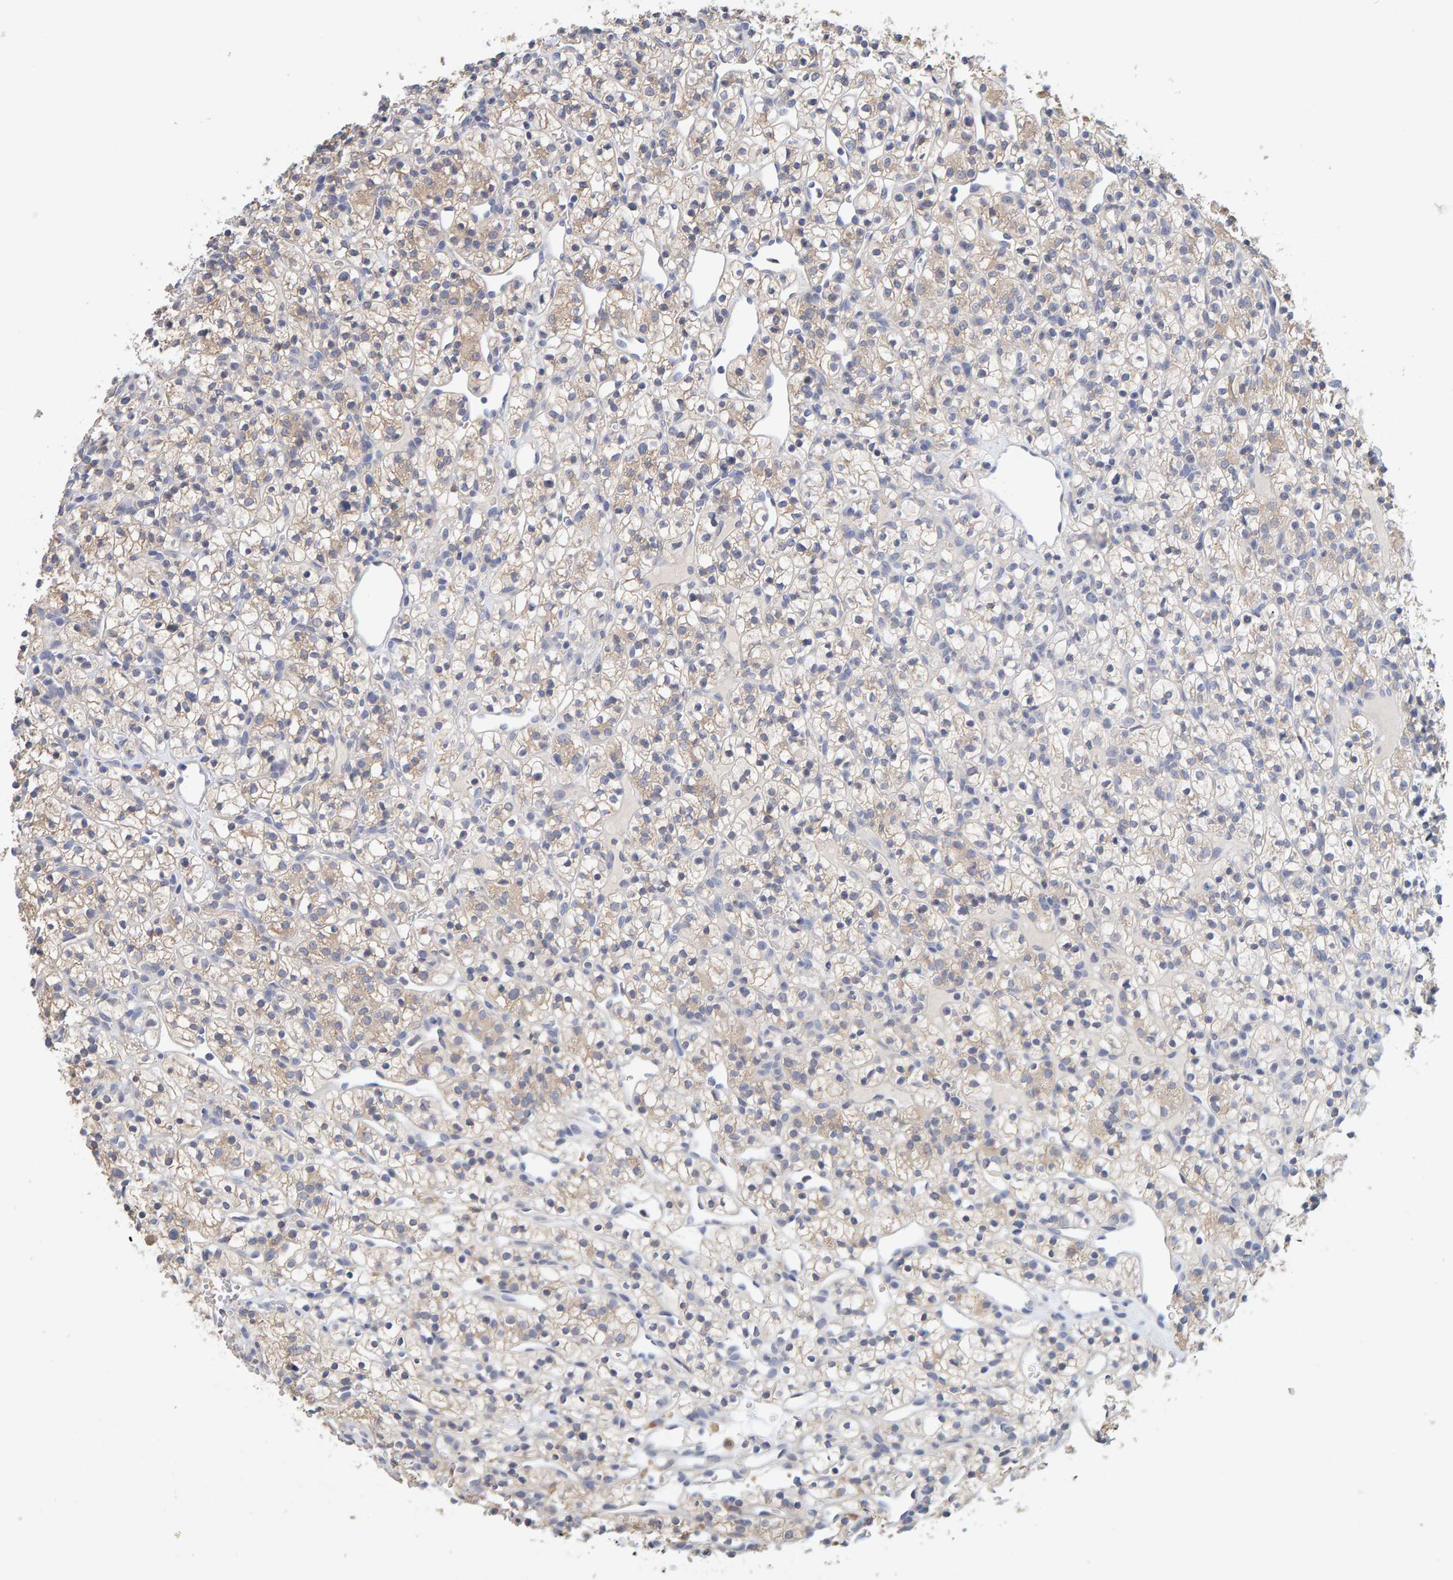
{"staining": {"intensity": "weak", "quantity": "25%-75%", "location": "cytoplasmic/membranous"}, "tissue": "renal cancer", "cell_type": "Tumor cells", "image_type": "cancer", "snomed": [{"axis": "morphology", "description": "Adenocarcinoma, NOS"}, {"axis": "topography", "description": "Kidney"}], "caption": "Renal adenocarcinoma stained for a protein displays weak cytoplasmic/membranous positivity in tumor cells. (DAB IHC with brightfield microscopy, high magnification).", "gene": "SGPL1", "patient": {"sex": "female", "age": 57}}